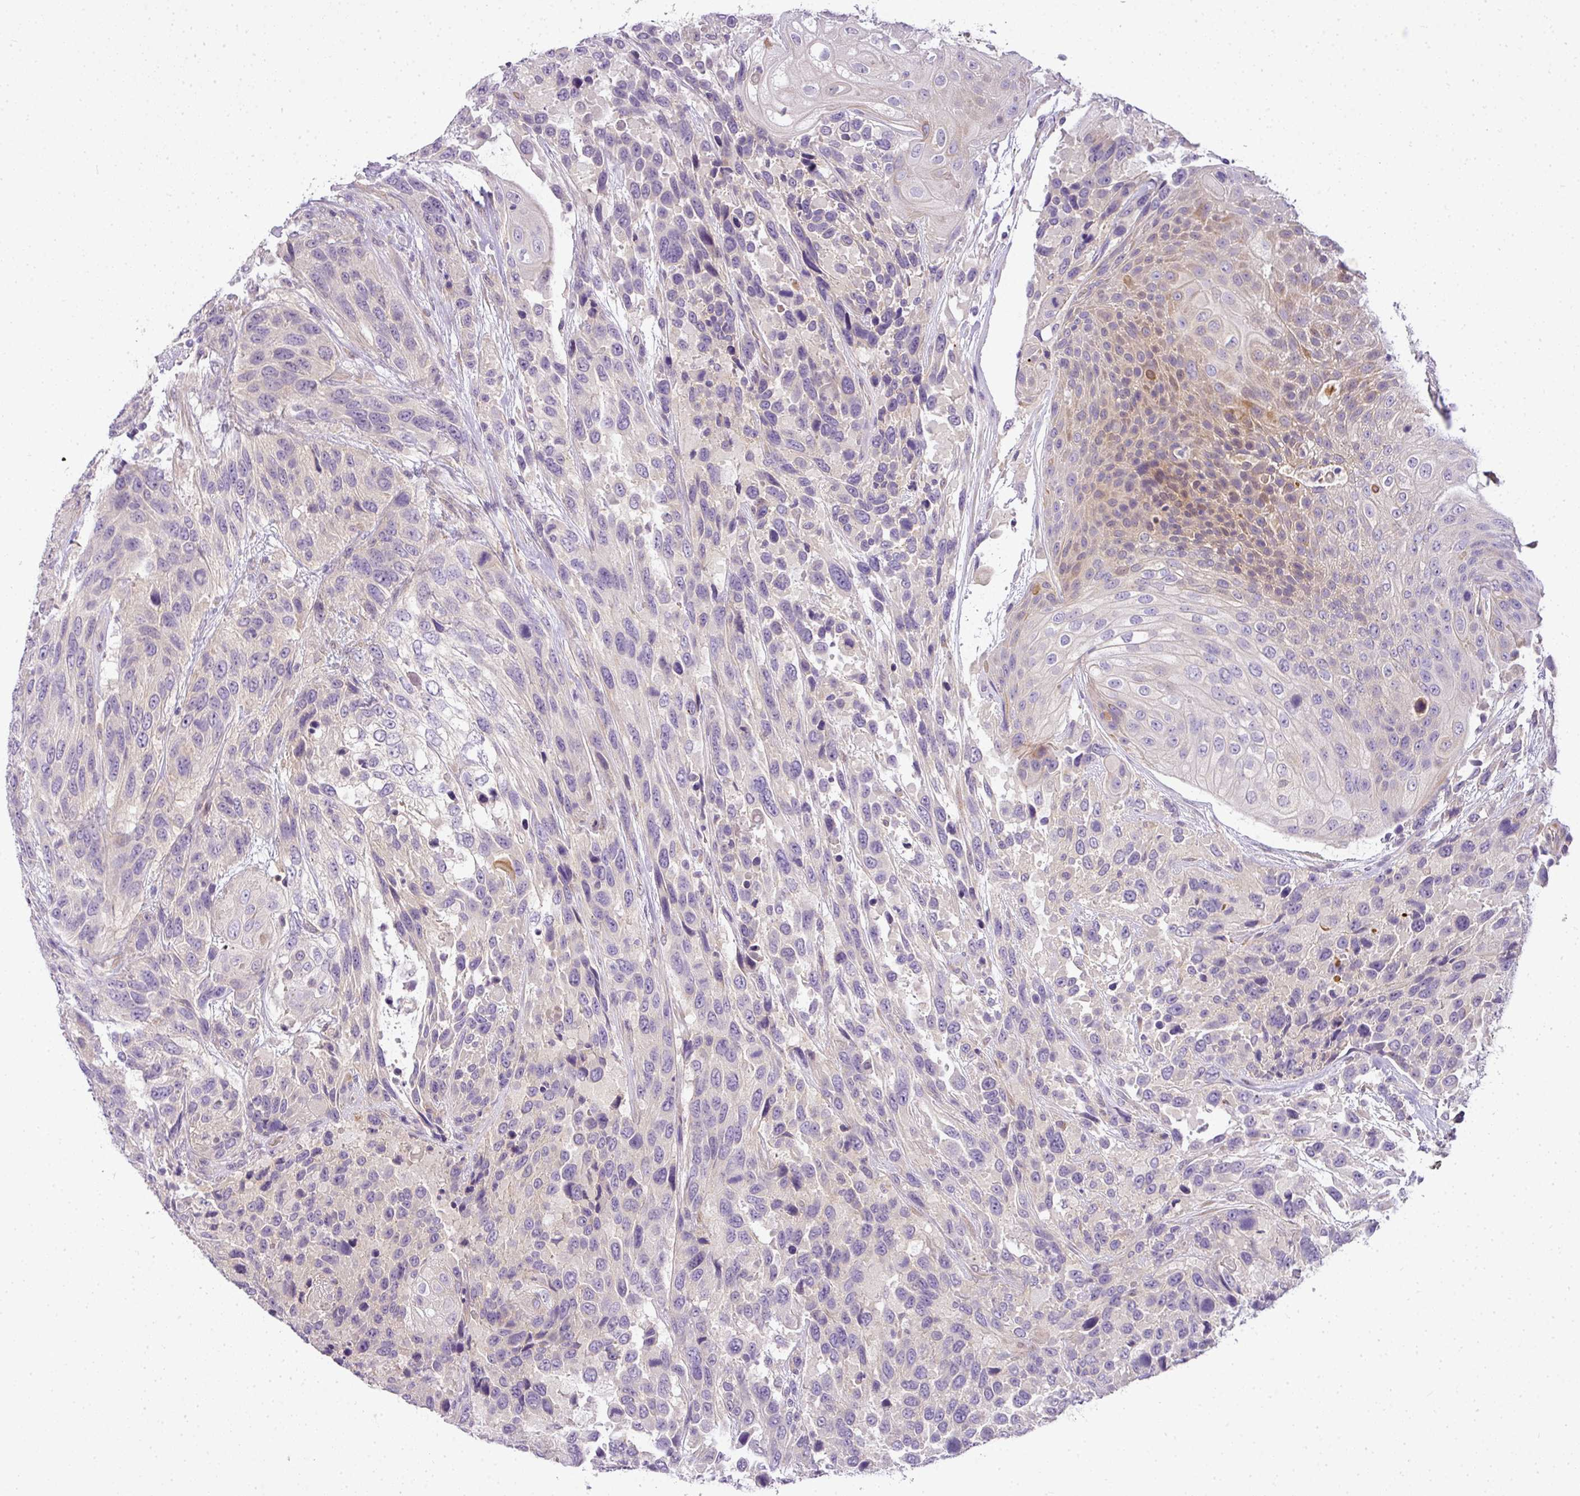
{"staining": {"intensity": "negative", "quantity": "none", "location": "none"}, "tissue": "urothelial cancer", "cell_type": "Tumor cells", "image_type": "cancer", "snomed": [{"axis": "morphology", "description": "Urothelial carcinoma, High grade"}, {"axis": "topography", "description": "Urinary bladder"}], "caption": "An IHC histopathology image of urothelial carcinoma (high-grade) is shown. There is no staining in tumor cells of urothelial carcinoma (high-grade).", "gene": "ADH5", "patient": {"sex": "female", "age": 70}}